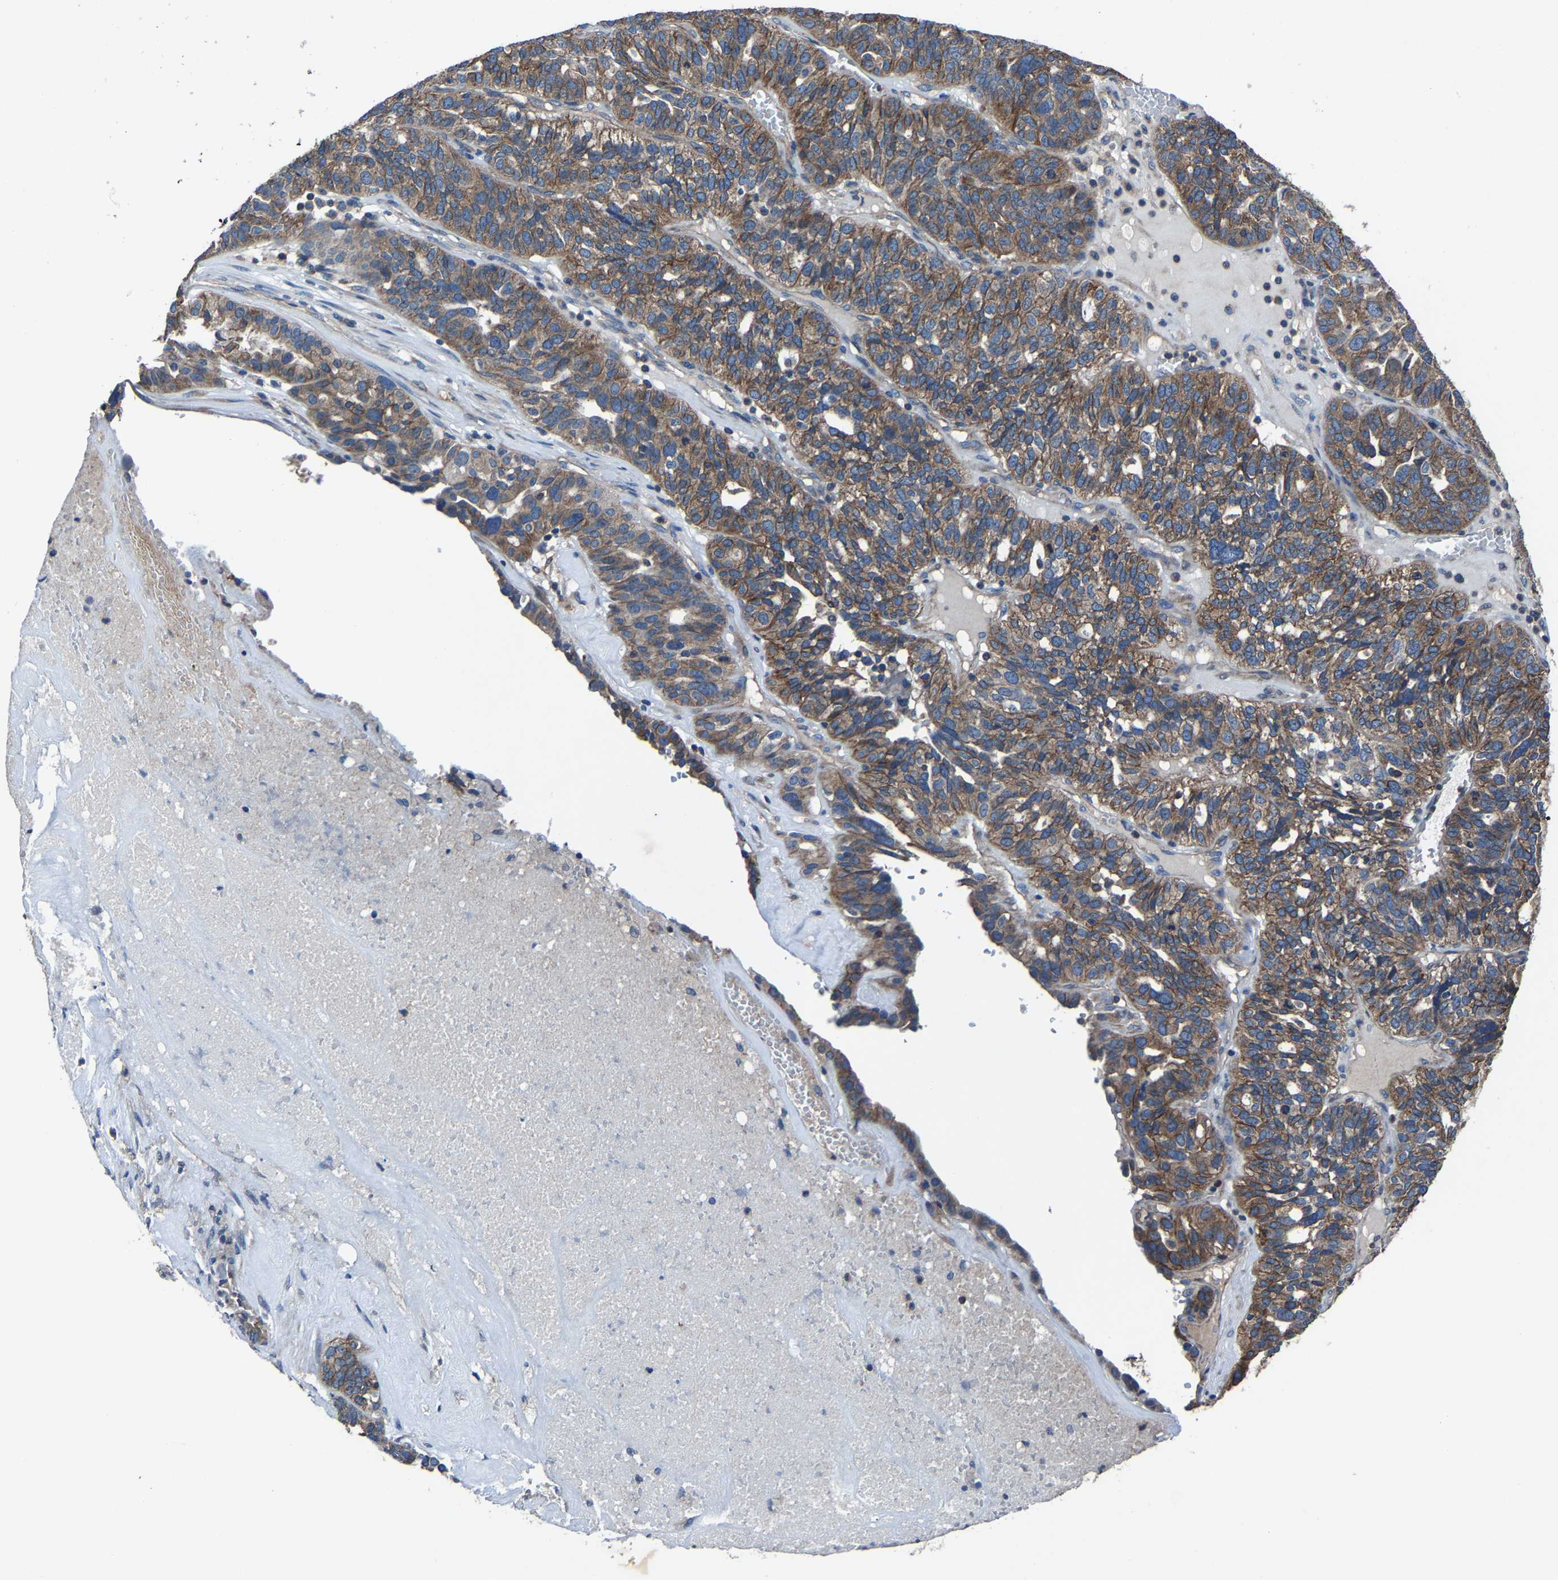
{"staining": {"intensity": "moderate", "quantity": ">75%", "location": "cytoplasmic/membranous"}, "tissue": "ovarian cancer", "cell_type": "Tumor cells", "image_type": "cancer", "snomed": [{"axis": "morphology", "description": "Cystadenocarcinoma, serous, NOS"}, {"axis": "topography", "description": "Ovary"}], "caption": "Protein expression by immunohistochemistry reveals moderate cytoplasmic/membranous positivity in approximately >75% of tumor cells in ovarian serous cystadenocarcinoma.", "gene": "KIAA1958", "patient": {"sex": "female", "age": 59}}